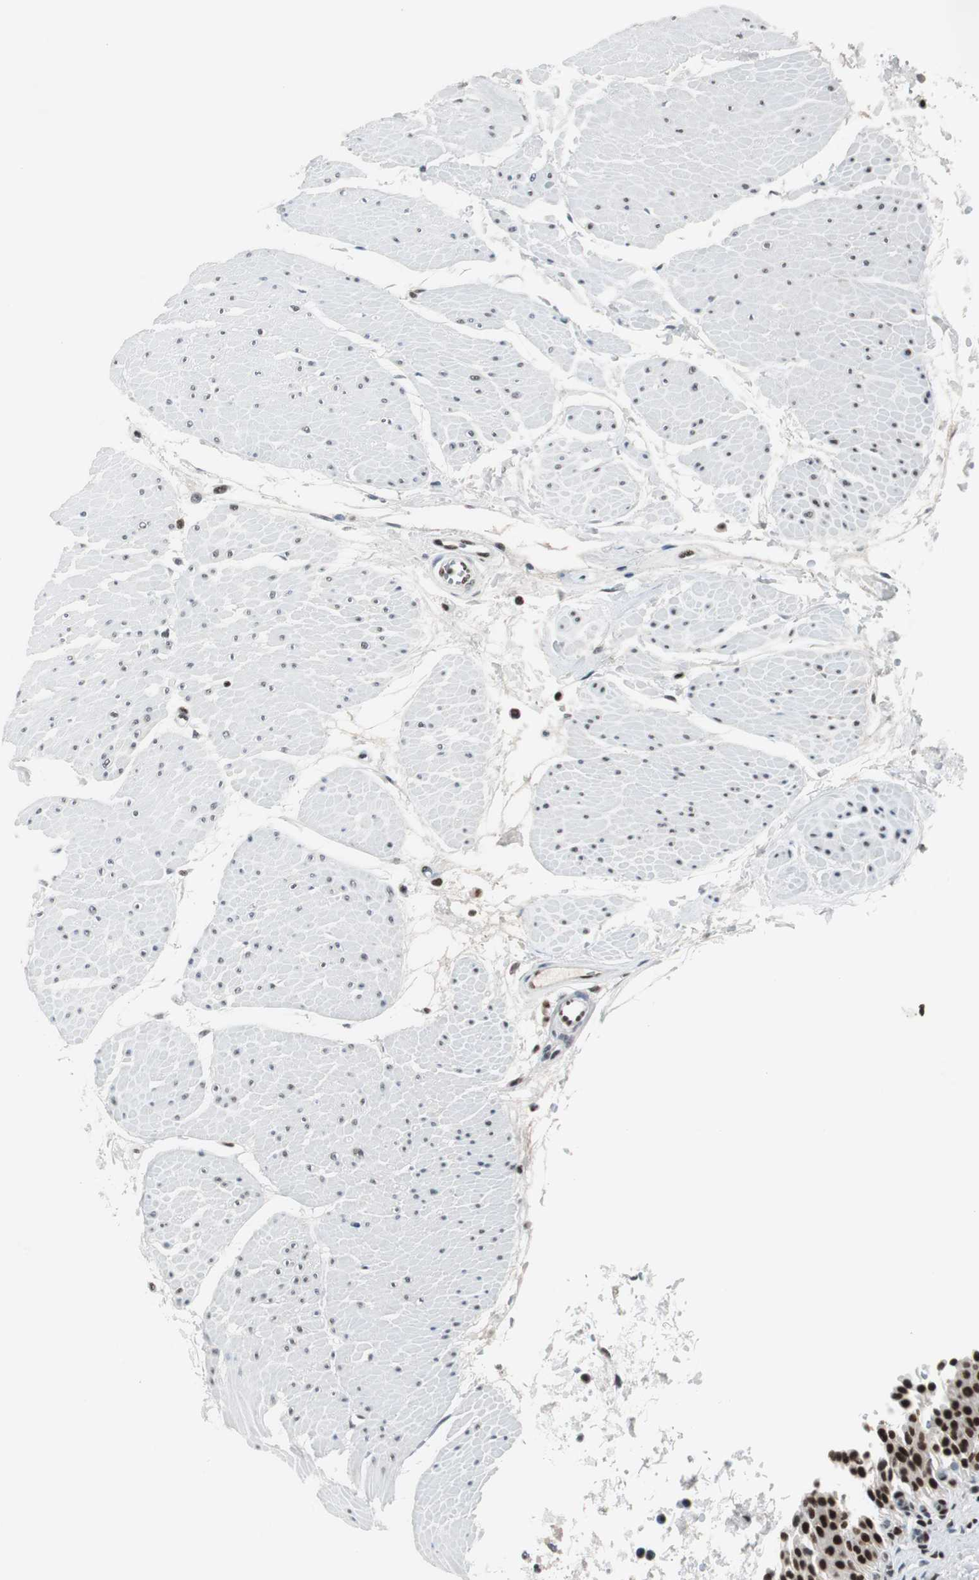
{"staining": {"intensity": "strong", "quantity": ">75%", "location": "nuclear"}, "tissue": "urinary bladder", "cell_type": "Urothelial cells", "image_type": "normal", "snomed": [{"axis": "morphology", "description": "Normal tissue, NOS"}, {"axis": "topography", "description": "Urinary bladder"}], "caption": "Immunohistochemistry photomicrograph of unremarkable human urinary bladder stained for a protein (brown), which exhibits high levels of strong nuclear positivity in about >75% of urothelial cells.", "gene": "RAD9A", "patient": {"sex": "male", "age": 51}}